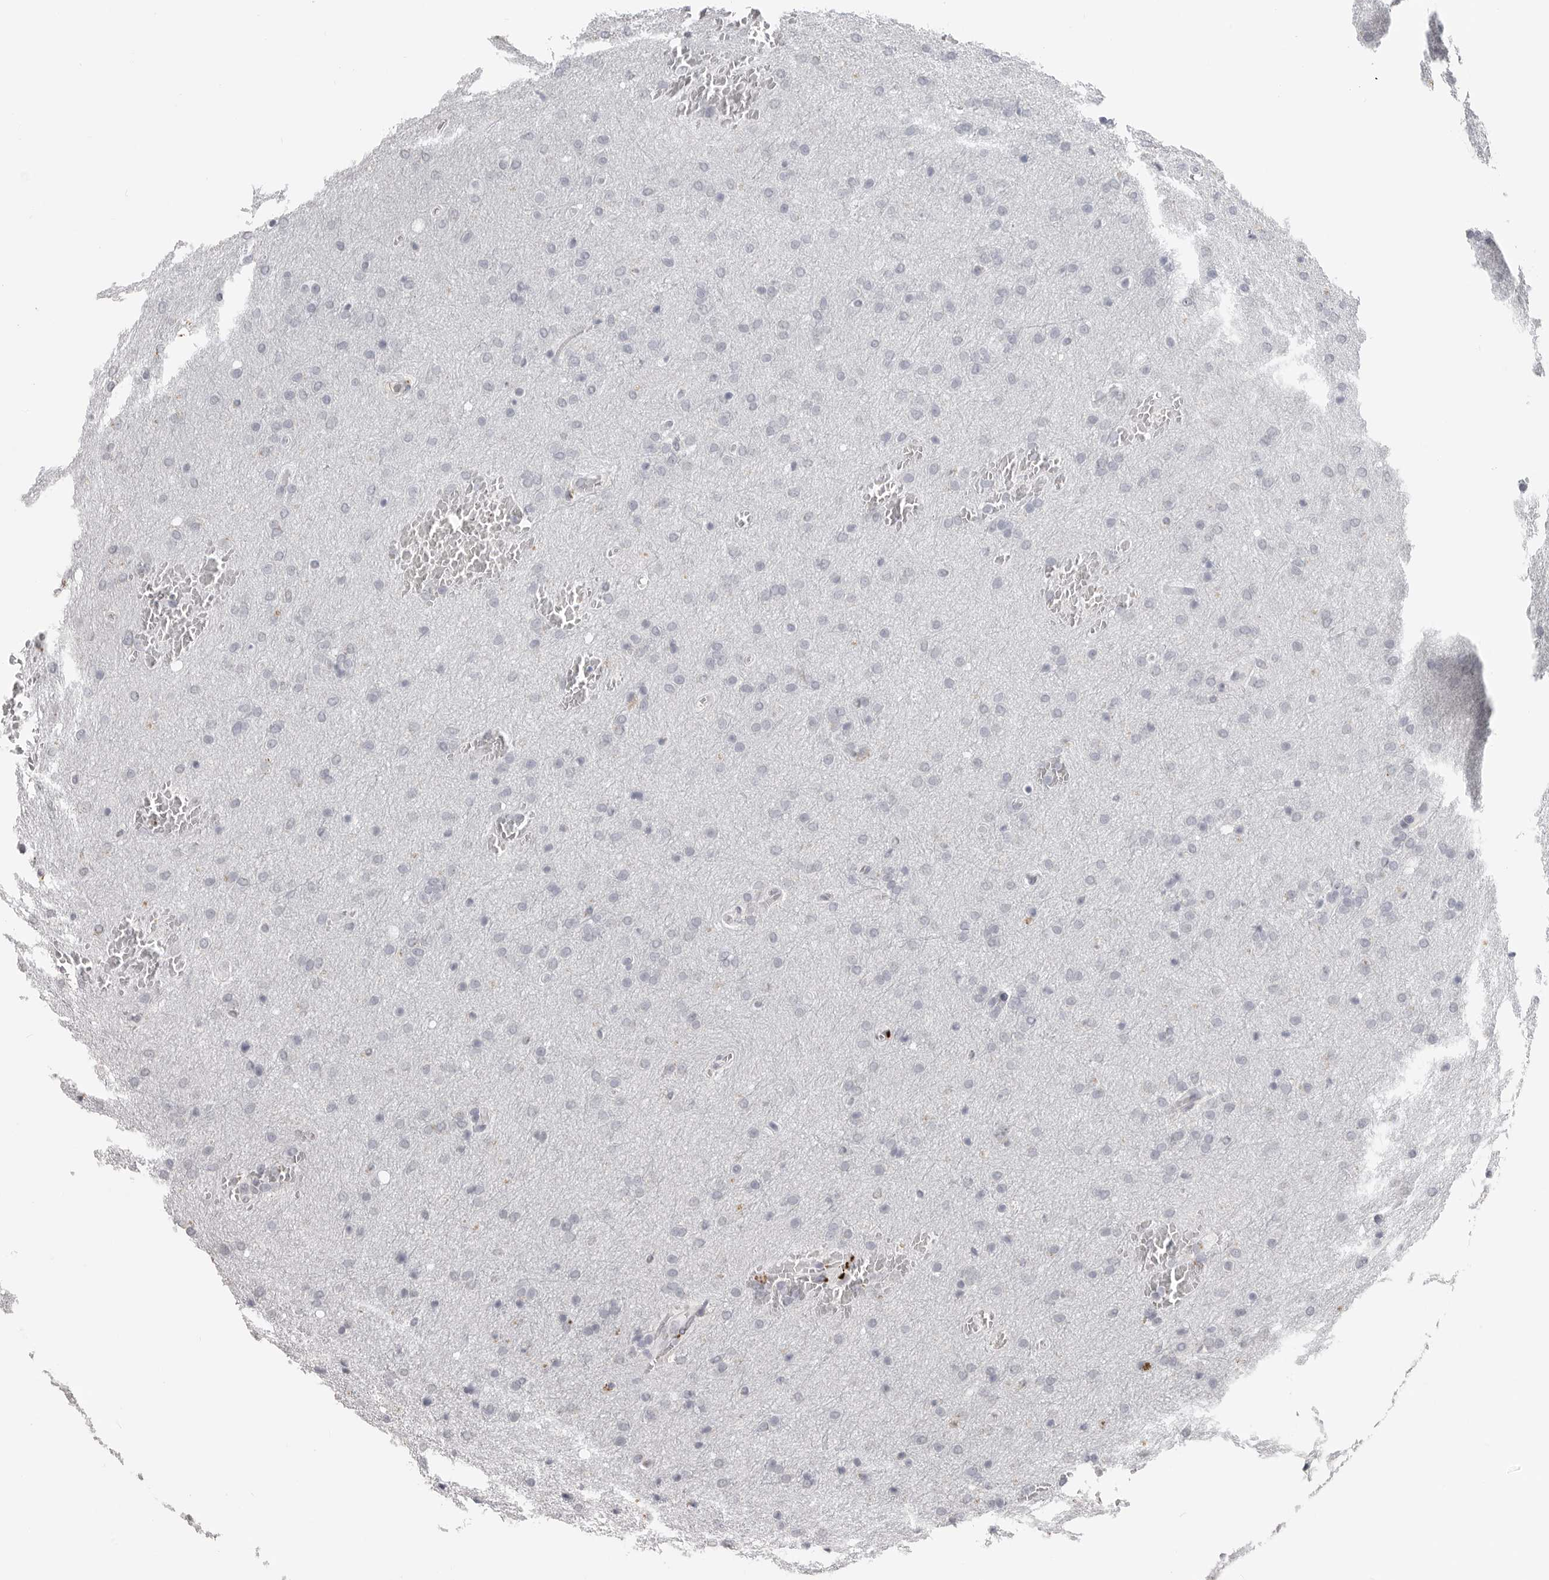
{"staining": {"intensity": "negative", "quantity": "none", "location": "none"}, "tissue": "glioma", "cell_type": "Tumor cells", "image_type": "cancer", "snomed": [{"axis": "morphology", "description": "Glioma, malignant, Low grade"}, {"axis": "topography", "description": "Brain"}], "caption": "High power microscopy histopathology image of an immunohistochemistry (IHC) photomicrograph of glioma, revealing no significant expression in tumor cells. Brightfield microscopy of IHC stained with DAB (brown) and hematoxylin (blue), captured at high magnification.", "gene": "PRSS1", "patient": {"sex": "female", "age": 37}}